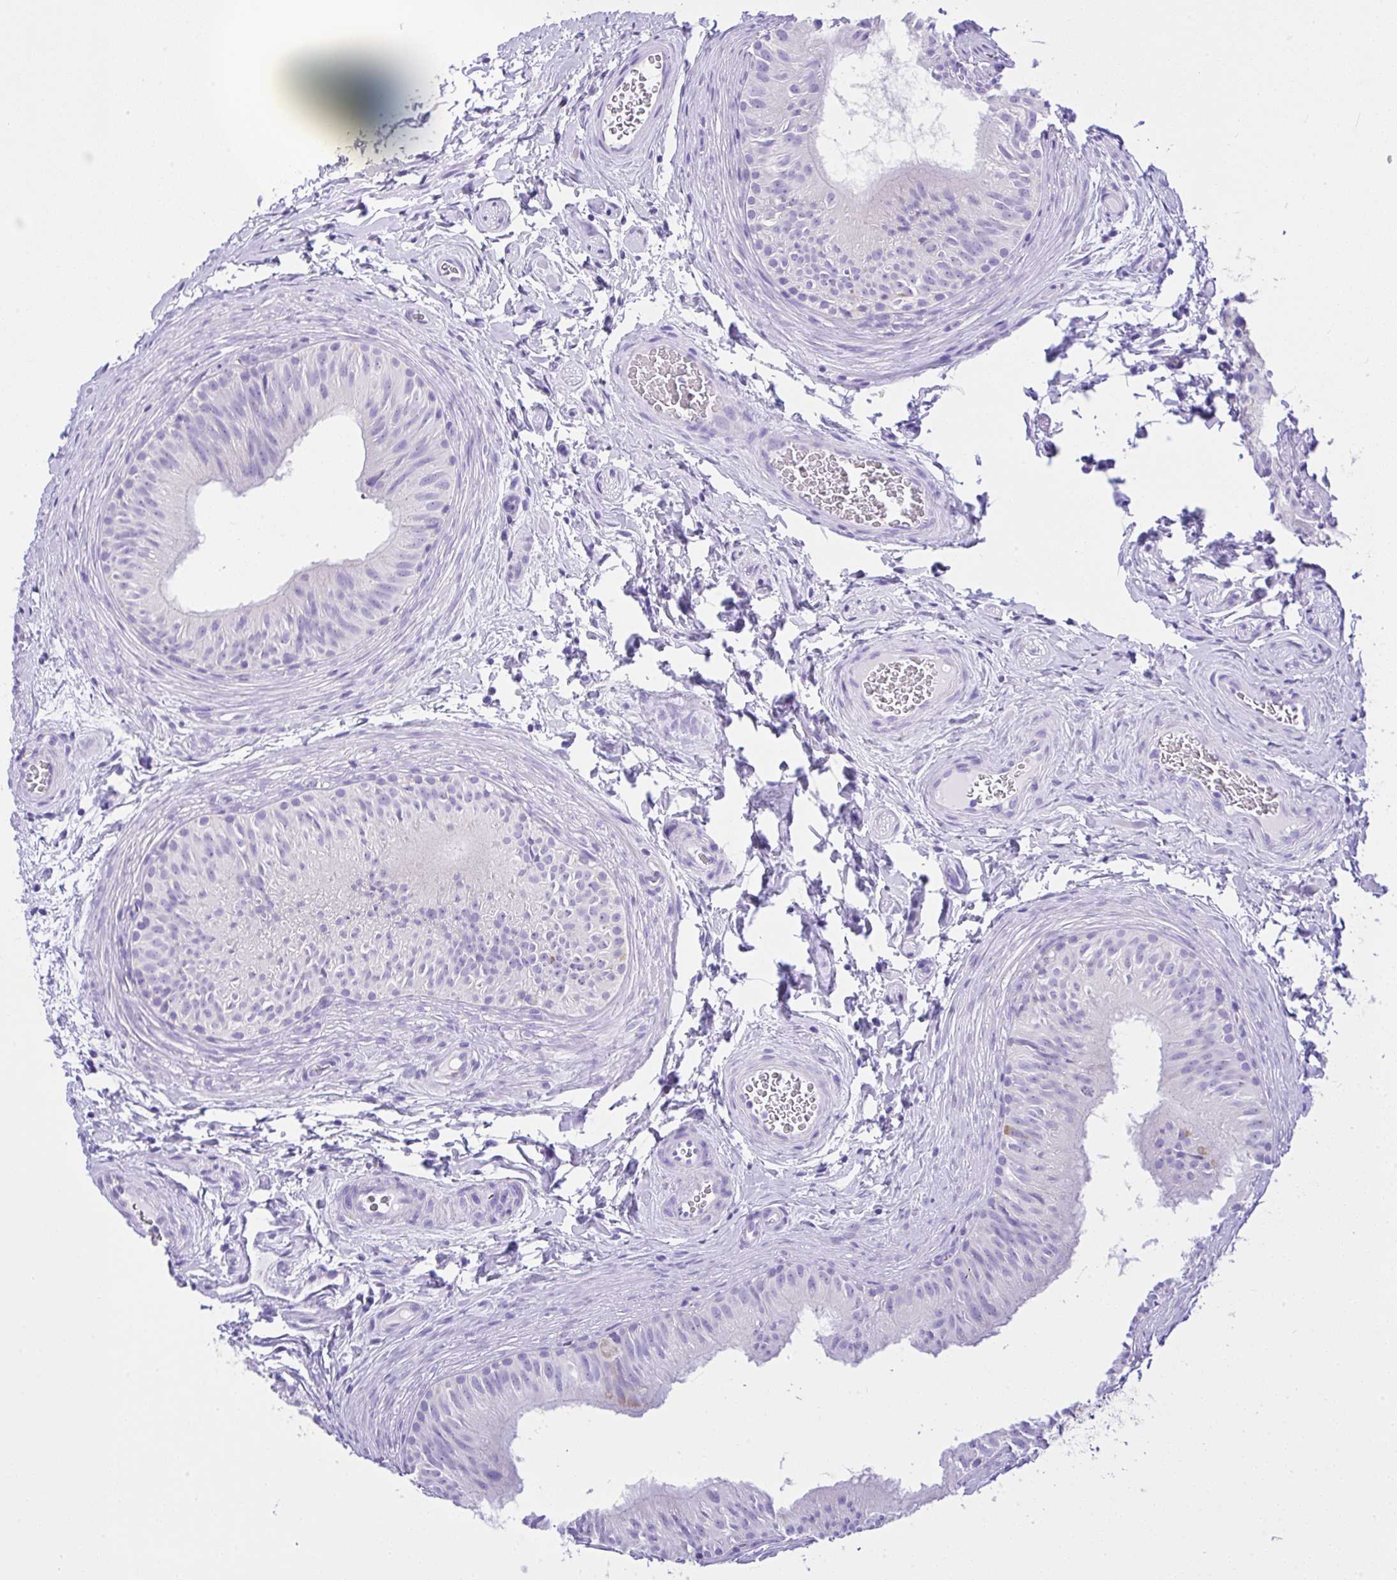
{"staining": {"intensity": "negative", "quantity": "none", "location": "none"}, "tissue": "epididymis", "cell_type": "Glandular cells", "image_type": "normal", "snomed": [{"axis": "morphology", "description": "Normal tissue, NOS"}, {"axis": "topography", "description": "Epididymis"}], "caption": "Immunohistochemical staining of unremarkable epididymis shows no significant staining in glandular cells. (Immunohistochemistry, brightfield microscopy, high magnification).", "gene": "SLC13A1", "patient": {"sex": "male", "age": 24}}